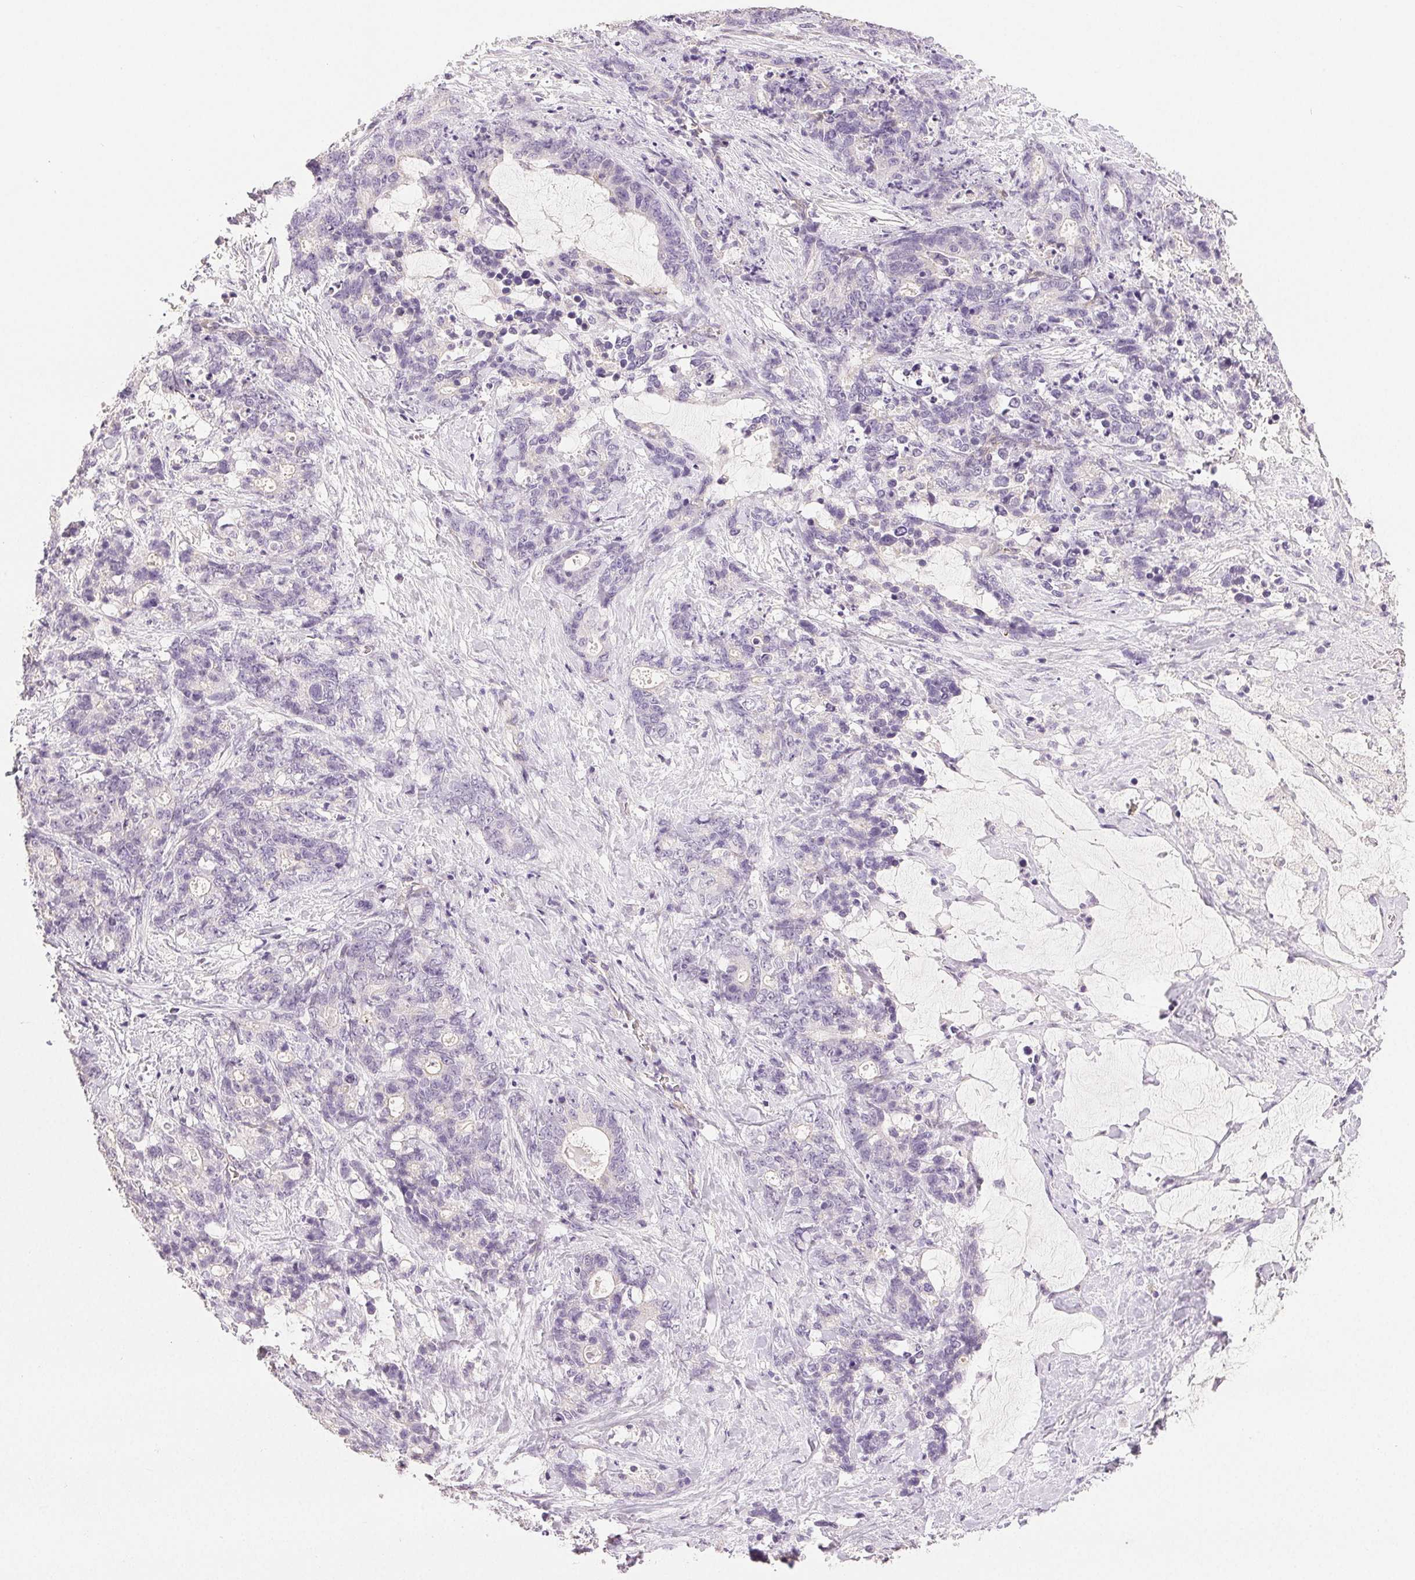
{"staining": {"intensity": "negative", "quantity": "none", "location": "none"}, "tissue": "stomach cancer", "cell_type": "Tumor cells", "image_type": "cancer", "snomed": [{"axis": "morphology", "description": "Normal tissue, NOS"}, {"axis": "morphology", "description": "Adenocarcinoma, NOS"}, {"axis": "topography", "description": "Stomach"}], "caption": "An immunohistochemistry (IHC) image of stomach cancer is shown. There is no staining in tumor cells of stomach cancer.", "gene": "PLCB1", "patient": {"sex": "female", "age": 64}}